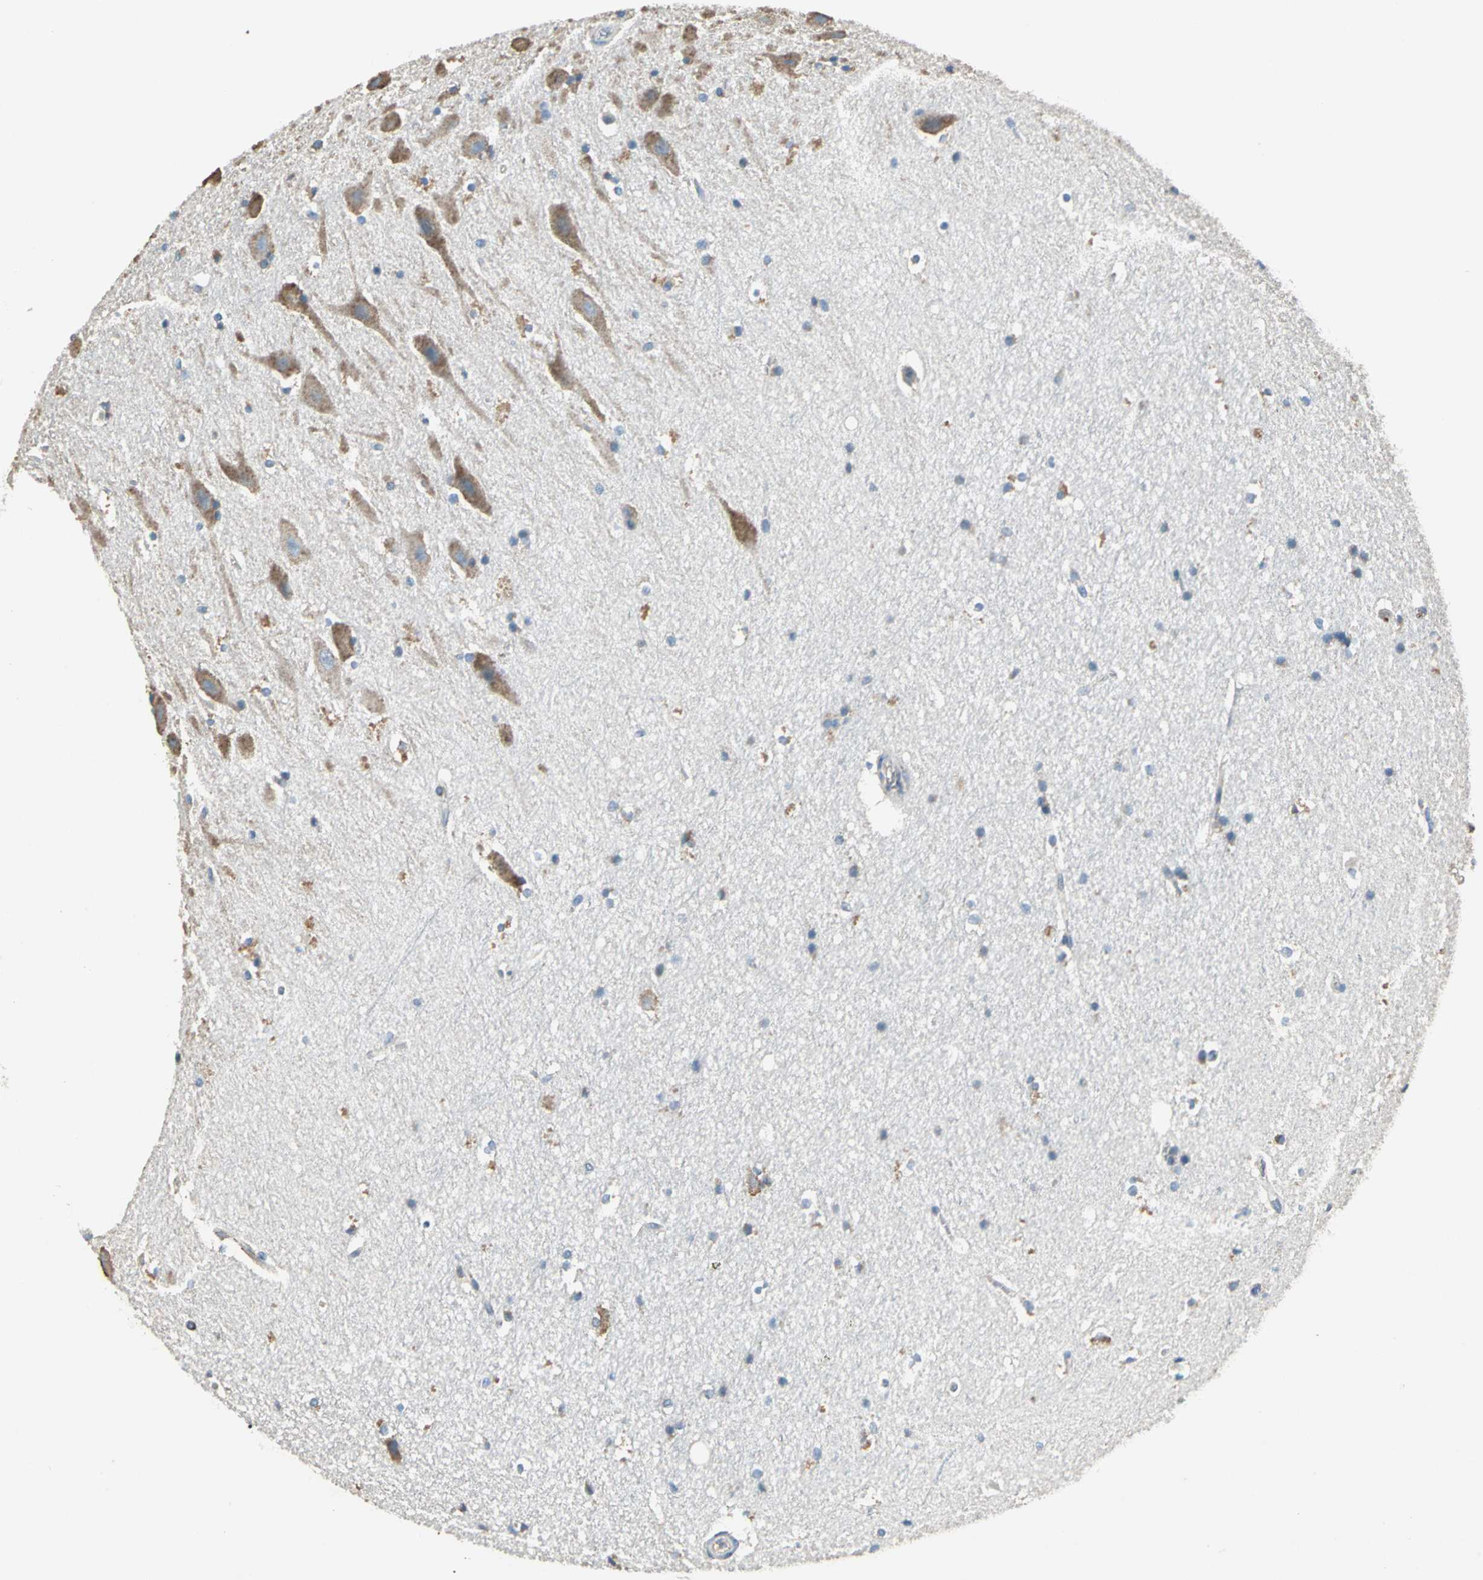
{"staining": {"intensity": "moderate", "quantity": "25%-75%", "location": "cytoplasmic/membranous"}, "tissue": "hippocampus", "cell_type": "Glial cells", "image_type": "normal", "snomed": [{"axis": "morphology", "description": "Normal tissue, NOS"}, {"axis": "topography", "description": "Hippocampus"}], "caption": "Glial cells demonstrate medium levels of moderate cytoplasmic/membranous staining in about 25%-75% of cells in normal hippocampus.", "gene": "HEPH", "patient": {"sex": "female", "age": 19}}